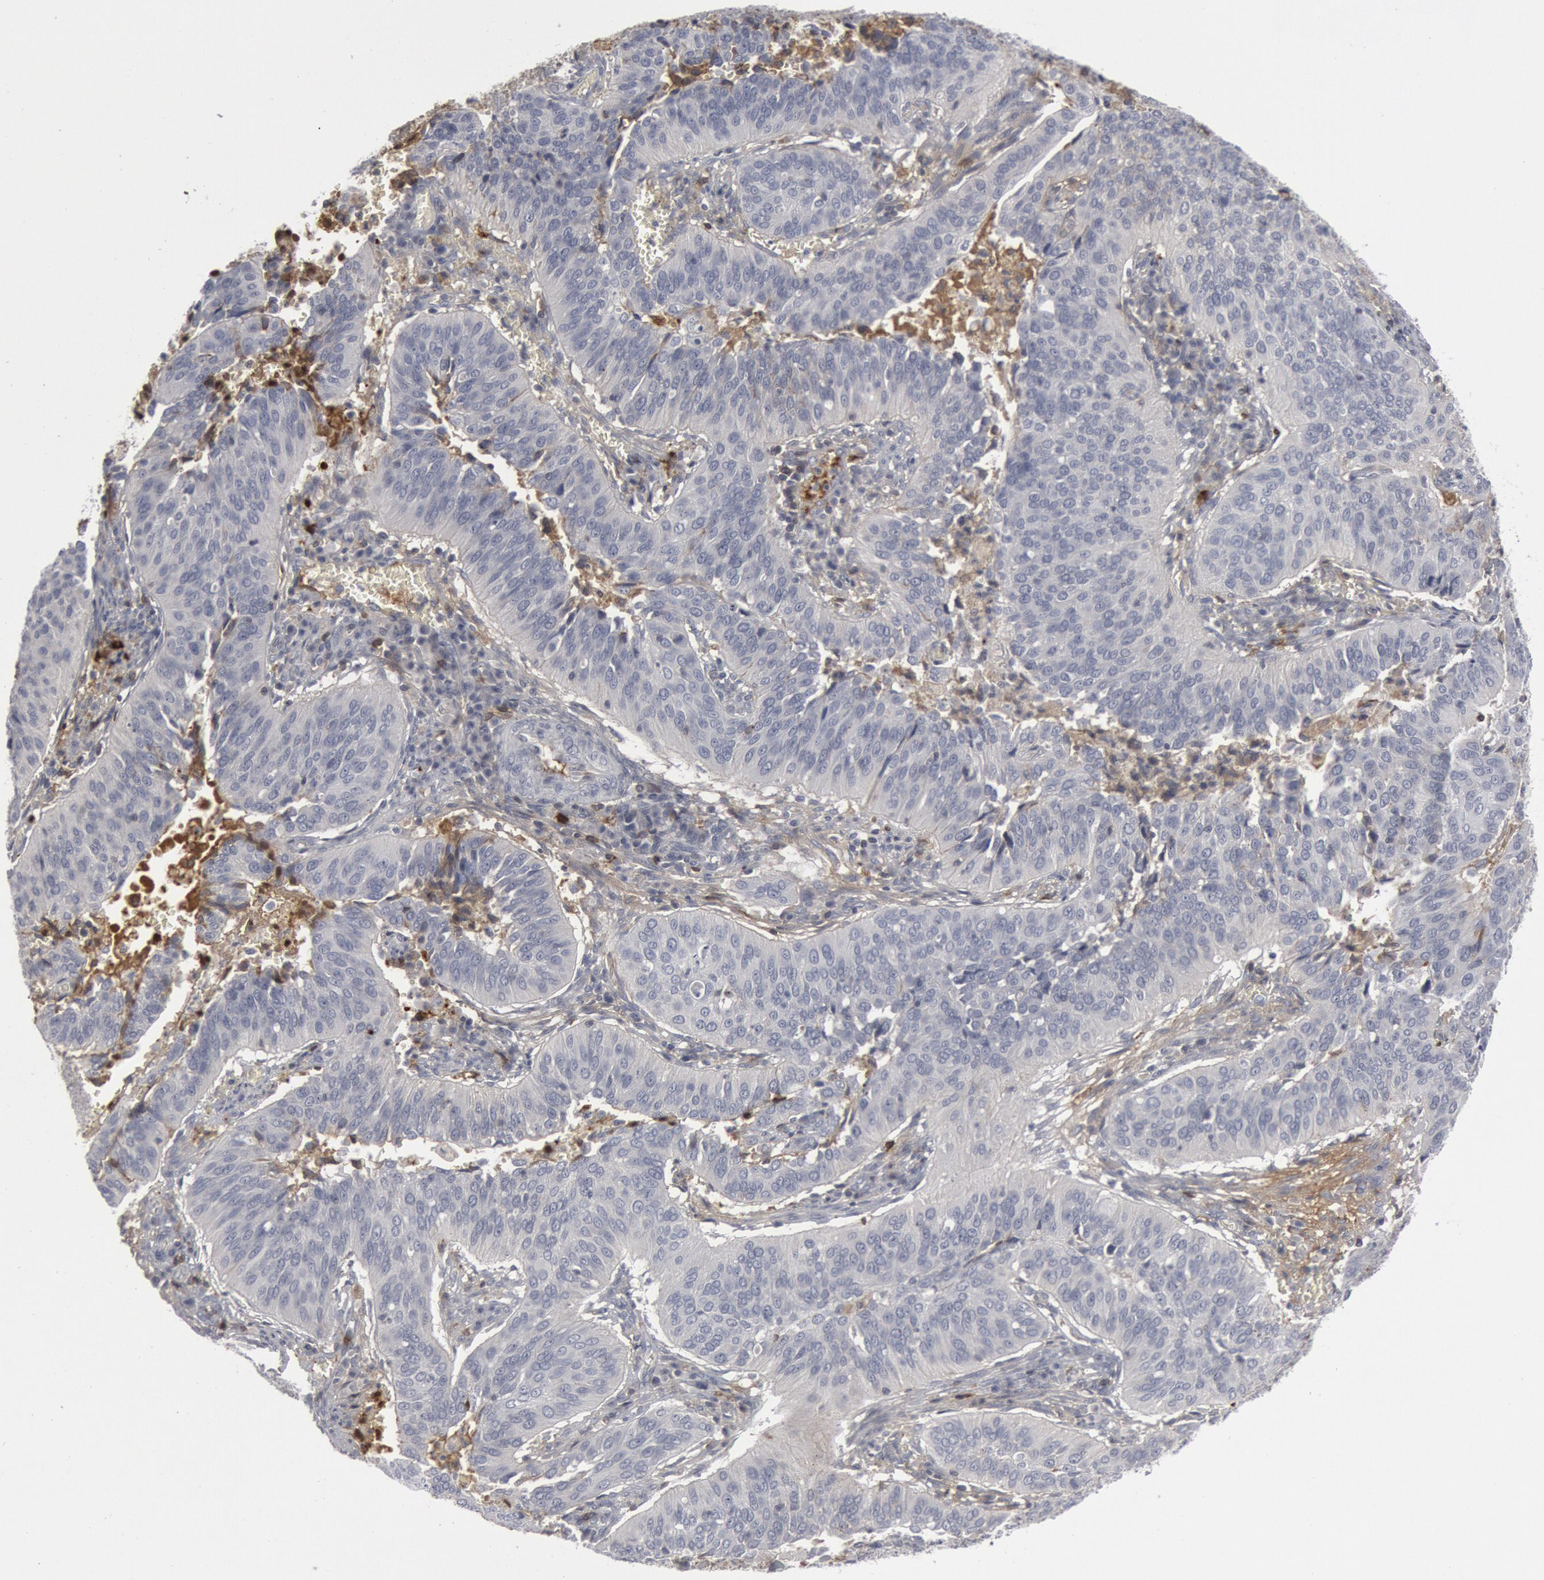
{"staining": {"intensity": "negative", "quantity": "none", "location": "none"}, "tissue": "cervical cancer", "cell_type": "Tumor cells", "image_type": "cancer", "snomed": [{"axis": "morphology", "description": "Squamous cell carcinoma, NOS"}, {"axis": "topography", "description": "Cervix"}], "caption": "Cervical cancer was stained to show a protein in brown. There is no significant staining in tumor cells. Brightfield microscopy of immunohistochemistry stained with DAB (3,3'-diaminobenzidine) (brown) and hematoxylin (blue), captured at high magnification.", "gene": "C1QC", "patient": {"sex": "female", "age": 39}}